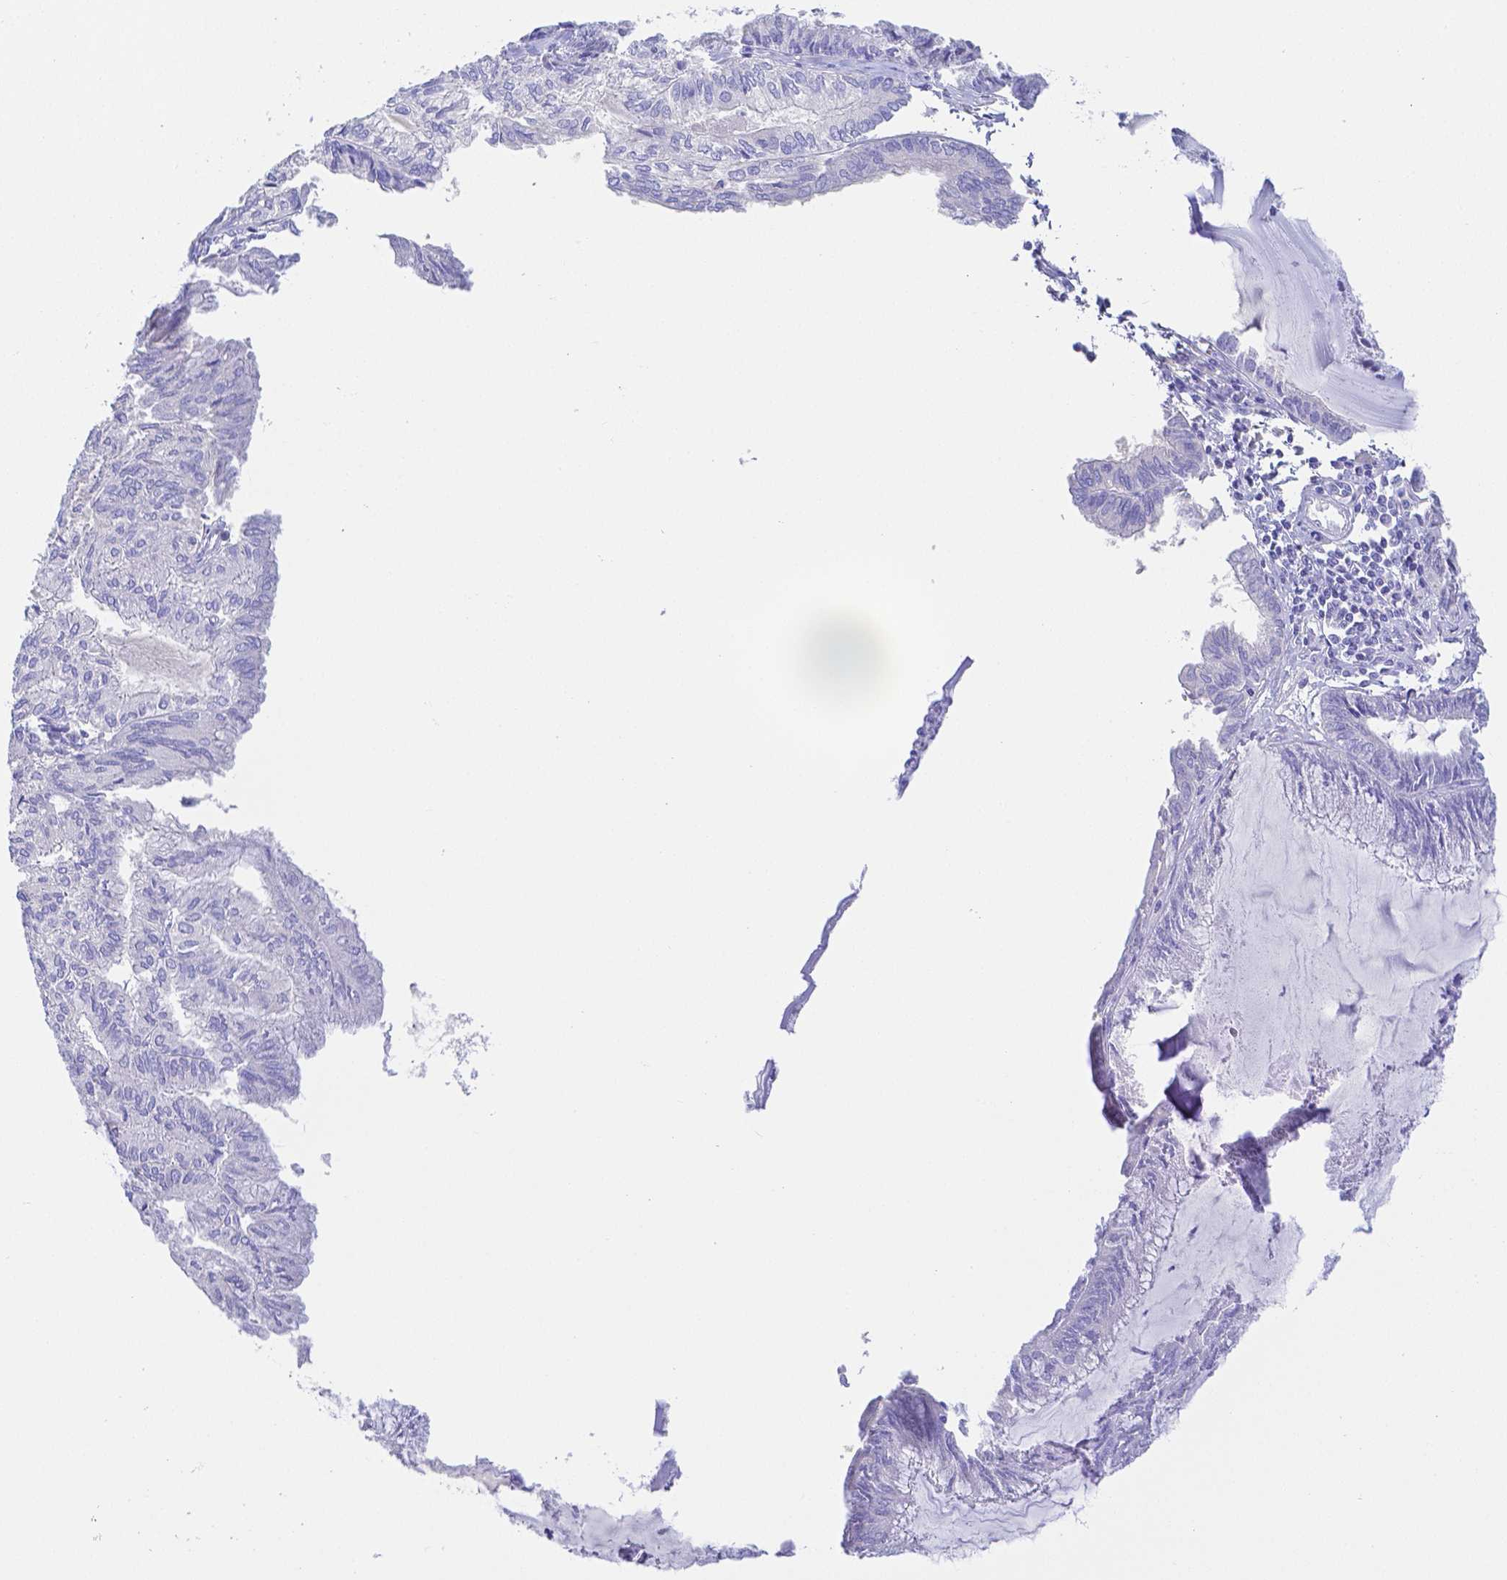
{"staining": {"intensity": "negative", "quantity": "none", "location": "none"}, "tissue": "endometrial cancer", "cell_type": "Tumor cells", "image_type": "cancer", "snomed": [{"axis": "morphology", "description": "Carcinoma, NOS"}, {"axis": "topography", "description": "Endometrium"}], "caption": "Endometrial carcinoma stained for a protein using IHC exhibits no staining tumor cells.", "gene": "ZG16B", "patient": {"sex": "female", "age": 62}}